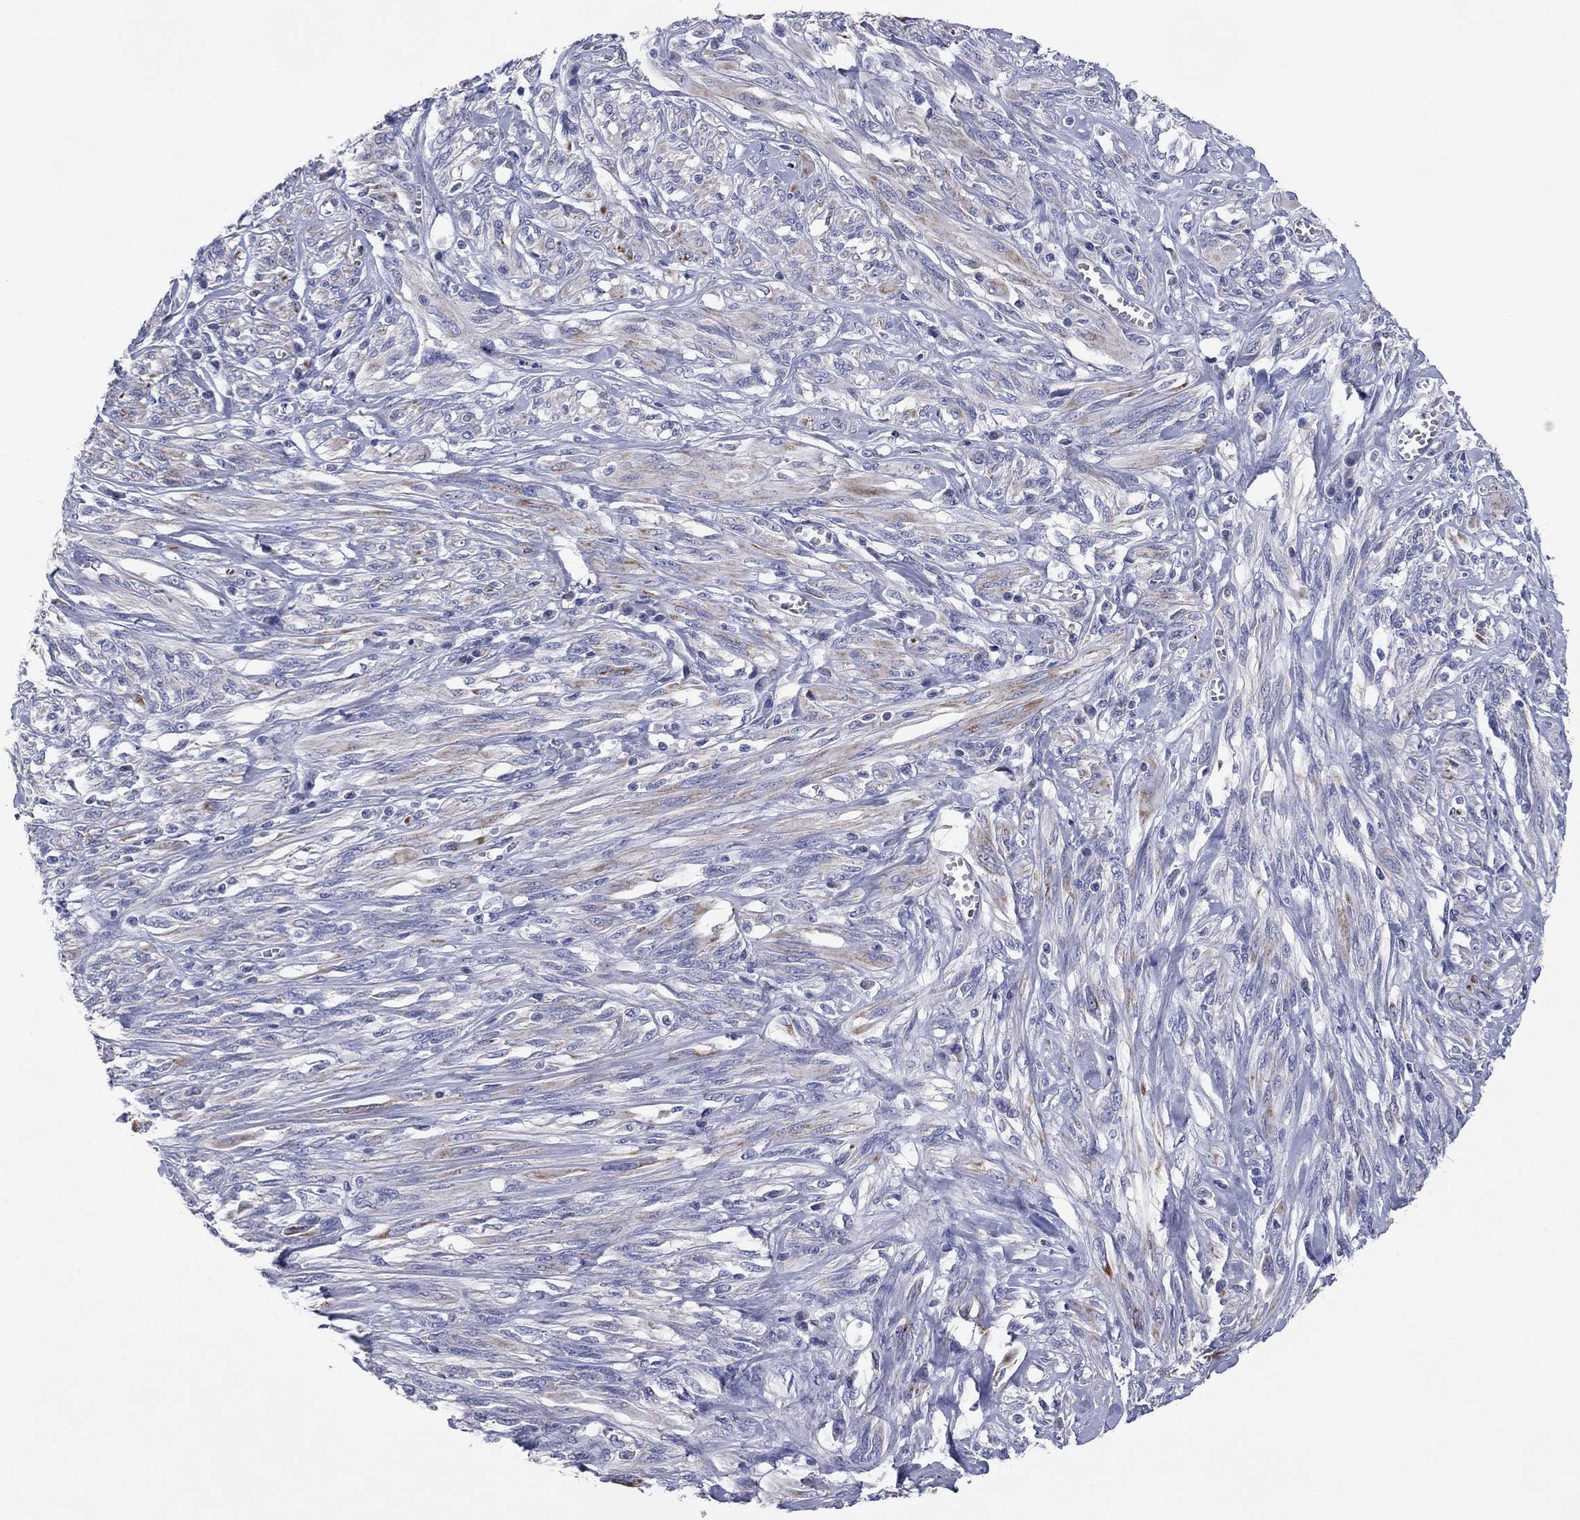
{"staining": {"intensity": "negative", "quantity": "none", "location": "none"}, "tissue": "melanoma", "cell_type": "Tumor cells", "image_type": "cancer", "snomed": [{"axis": "morphology", "description": "Malignant melanoma, NOS"}, {"axis": "topography", "description": "Skin"}], "caption": "Malignant melanoma was stained to show a protein in brown. There is no significant expression in tumor cells.", "gene": "MGST3", "patient": {"sex": "female", "age": 91}}